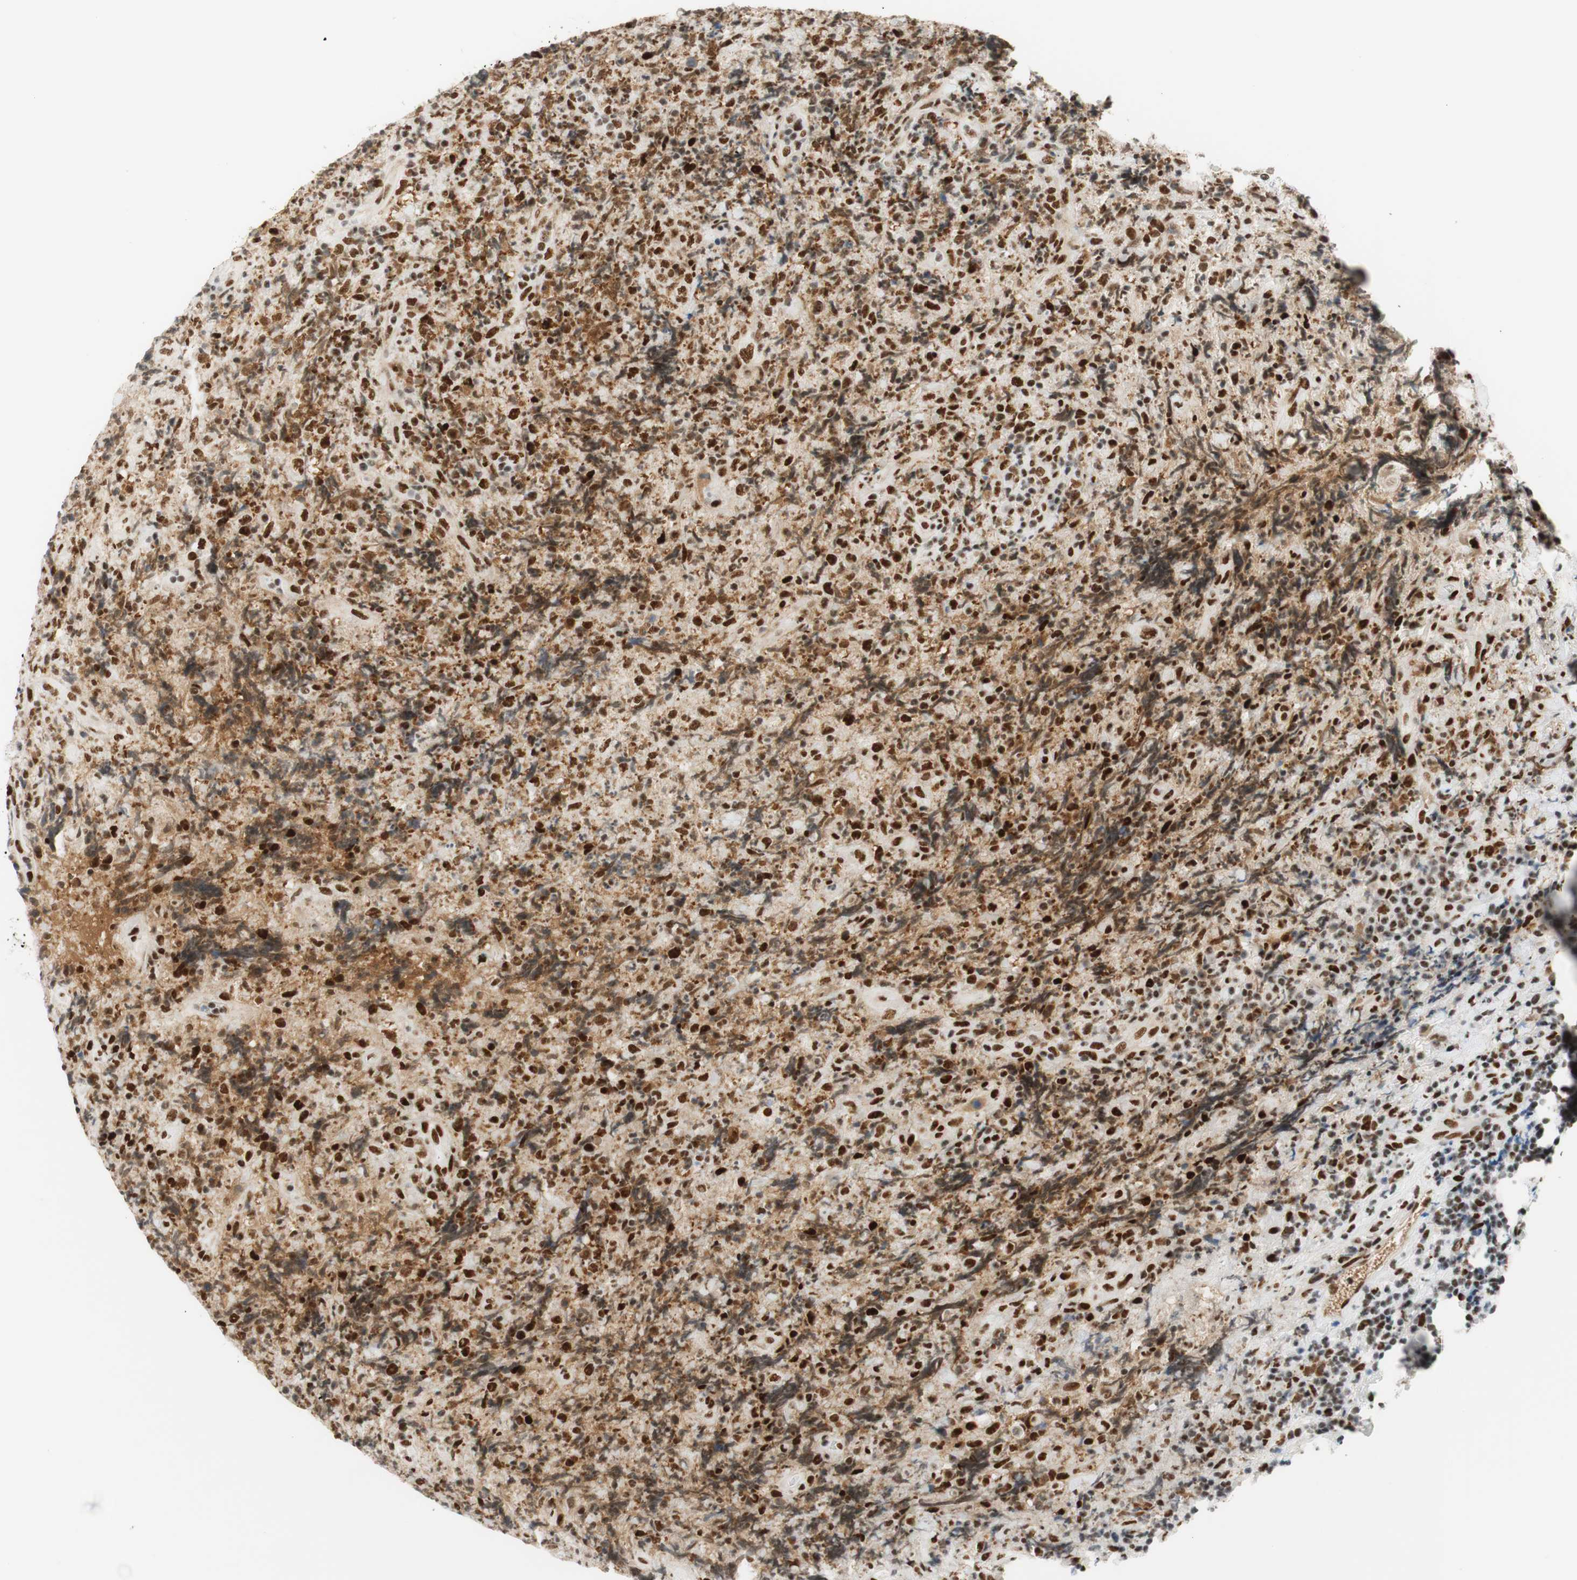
{"staining": {"intensity": "strong", "quantity": "<25%", "location": "nuclear"}, "tissue": "lymphoma", "cell_type": "Tumor cells", "image_type": "cancer", "snomed": [{"axis": "morphology", "description": "Malignant lymphoma, non-Hodgkin's type, High grade"}, {"axis": "topography", "description": "Tonsil"}], "caption": "High-grade malignant lymphoma, non-Hodgkin's type stained with immunohistochemistry (IHC) reveals strong nuclear positivity in about <25% of tumor cells.", "gene": "RNF20", "patient": {"sex": "female", "age": 36}}